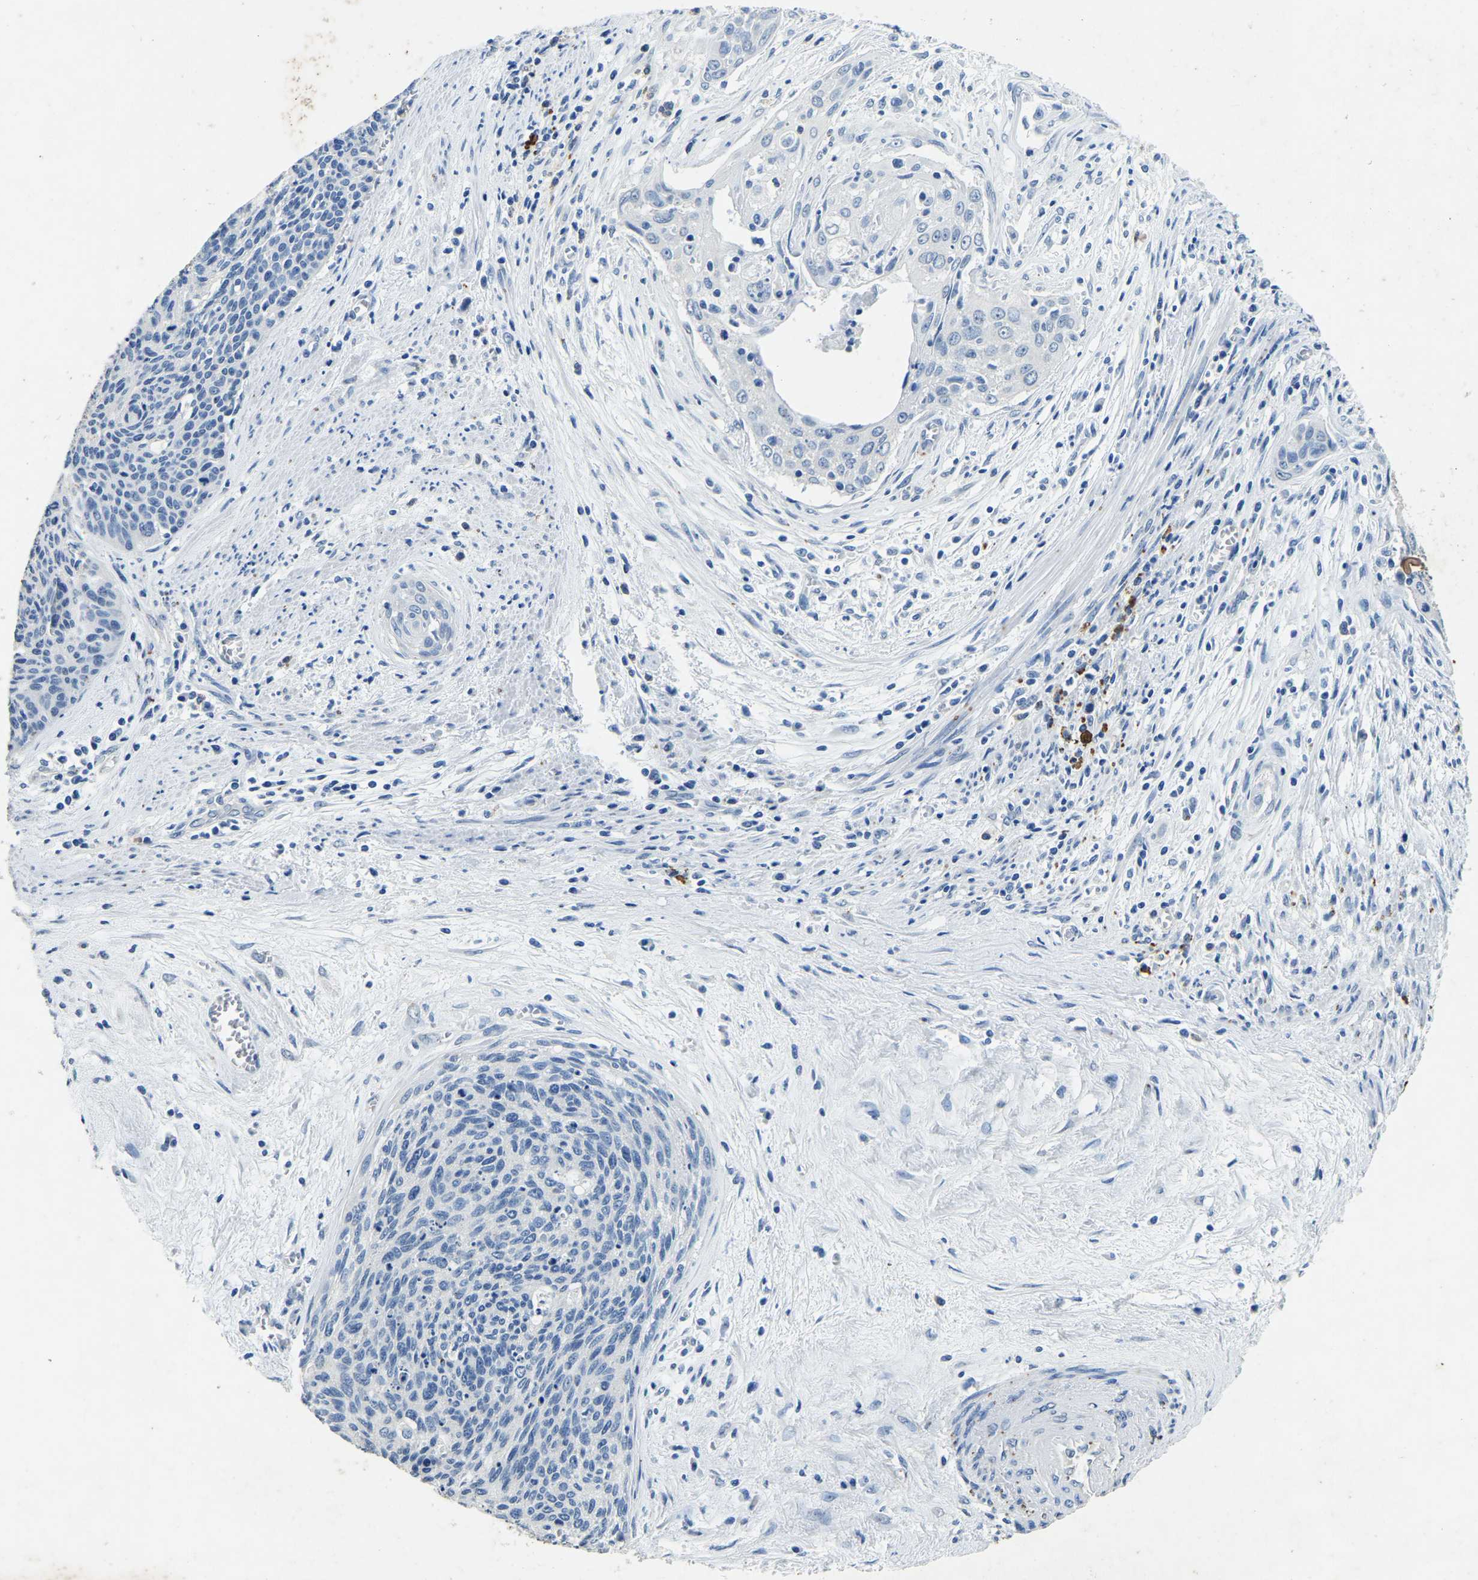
{"staining": {"intensity": "negative", "quantity": "none", "location": "none"}, "tissue": "cervical cancer", "cell_type": "Tumor cells", "image_type": "cancer", "snomed": [{"axis": "morphology", "description": "Squamous cell carcinoma, NOS"}, {"axis": "topography", "description": "Cervix"}], "caption": "Immunohistochemistry histopathology image of neoplastic tissue: squamous cell carcinoma (cervical) stained with DAB (3,3'-diaminobenzidine) exhibits no significant protein positivity in tumor cells.", "gene": "UBN2", "patient": {"sex": "female", "age": 55}}